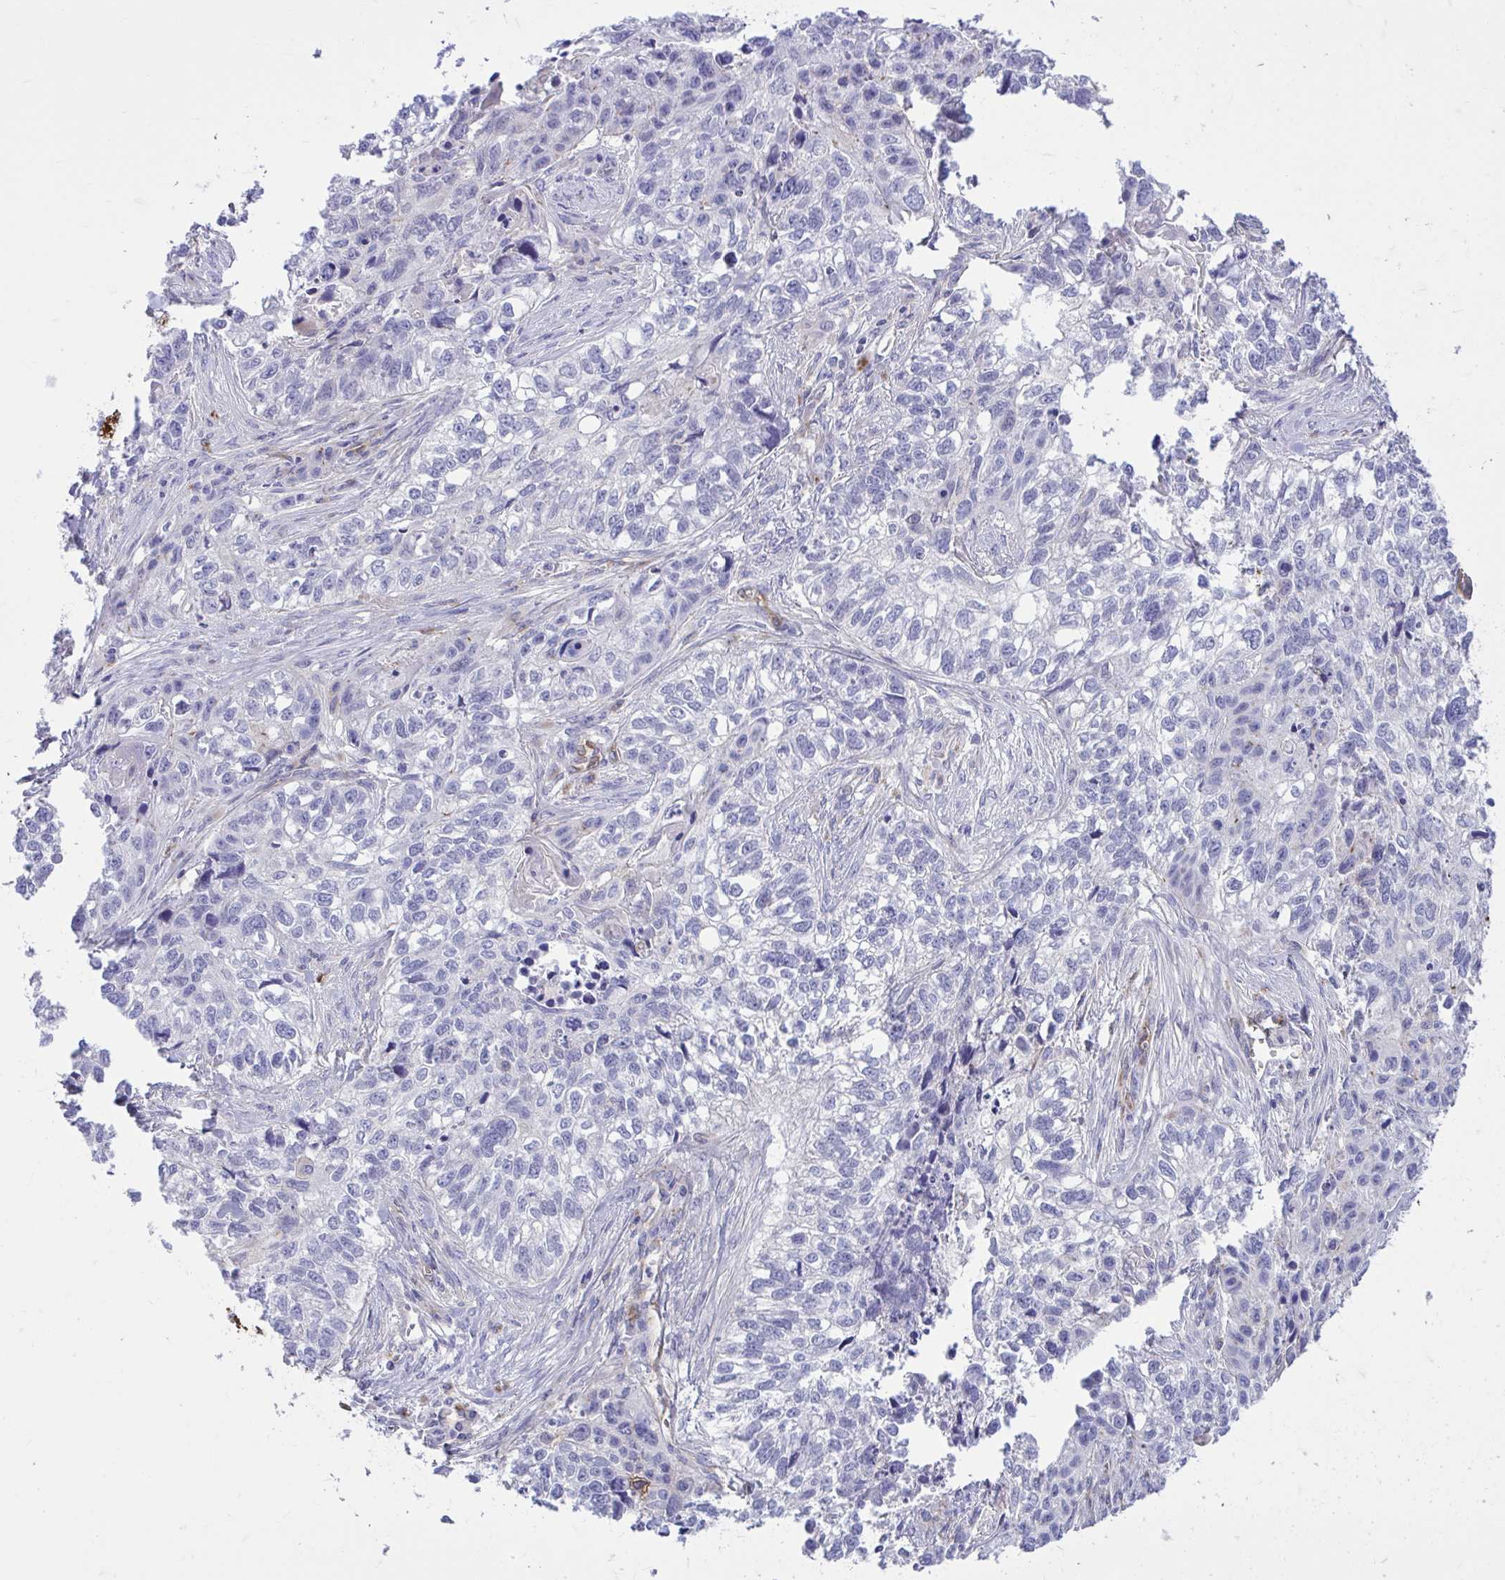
{"staining": {"intensity": "negative", "quantity": "none", "location": "none"}, "tissue": "lung cancer", "cell_type": "Tumor cells", "image_type": "cancer", "snomed": [{"axis": "morphology", "description": "Squamous cell carcinoma, NOS"}, {"axis": "topography", "description": "Lung"}], "caption": "Tumor cells are negative for protein expression in human squamous cell carcinoma (lung). (DAB immunohistochemistry (IHC) visualized using brightfield microscopy, high magnification).", "gene": "TP53I11", "patient": {"sex": "male", "age": 74}}